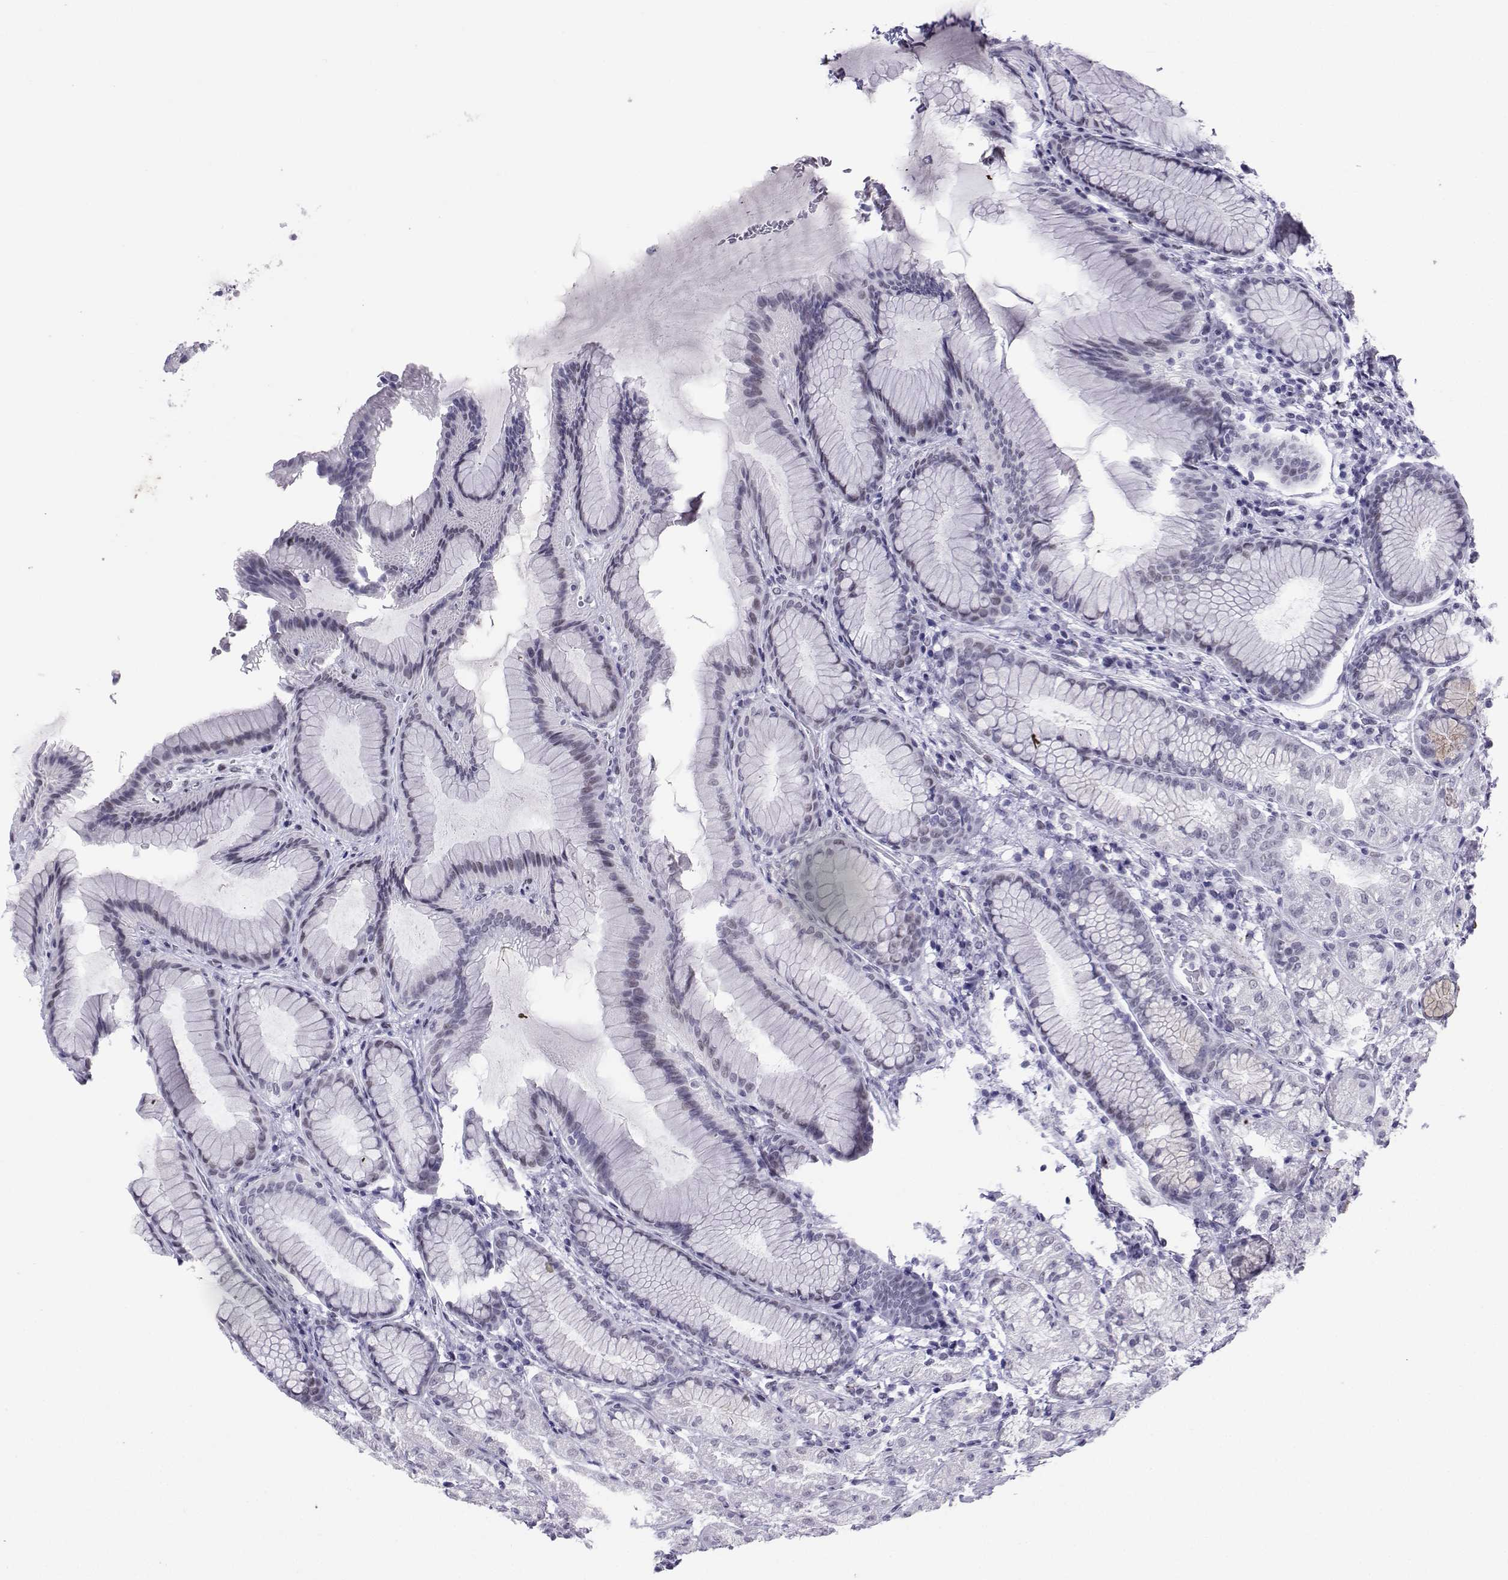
{"staining": {"intensity": "negative", "quantity": "none", "location": "none"}, "tissue": "stomach", "cell_type": "Glandular cells", "image_type": "normal", "snomed": [{"axis": "morphology", "description": "Normal tissue, NOS"}, {"axis": "morphology", "description": "Adenocarcinoma, NOS"}, {"axis": "topography", "description": "Stomach"}], "caption": "A high-resolution histopathology image shows immunohistochemistry (IHC) staining of normal stomach, which demonstrates no significant staining in glandular cells. (Stains: DAB immunohistochemistry with hematoxylin counter stain, Microscopy: brightfield microscopy at high magnification).", "gene": "LORICRIN", "patient": {"sex": "female", "age": 79}}